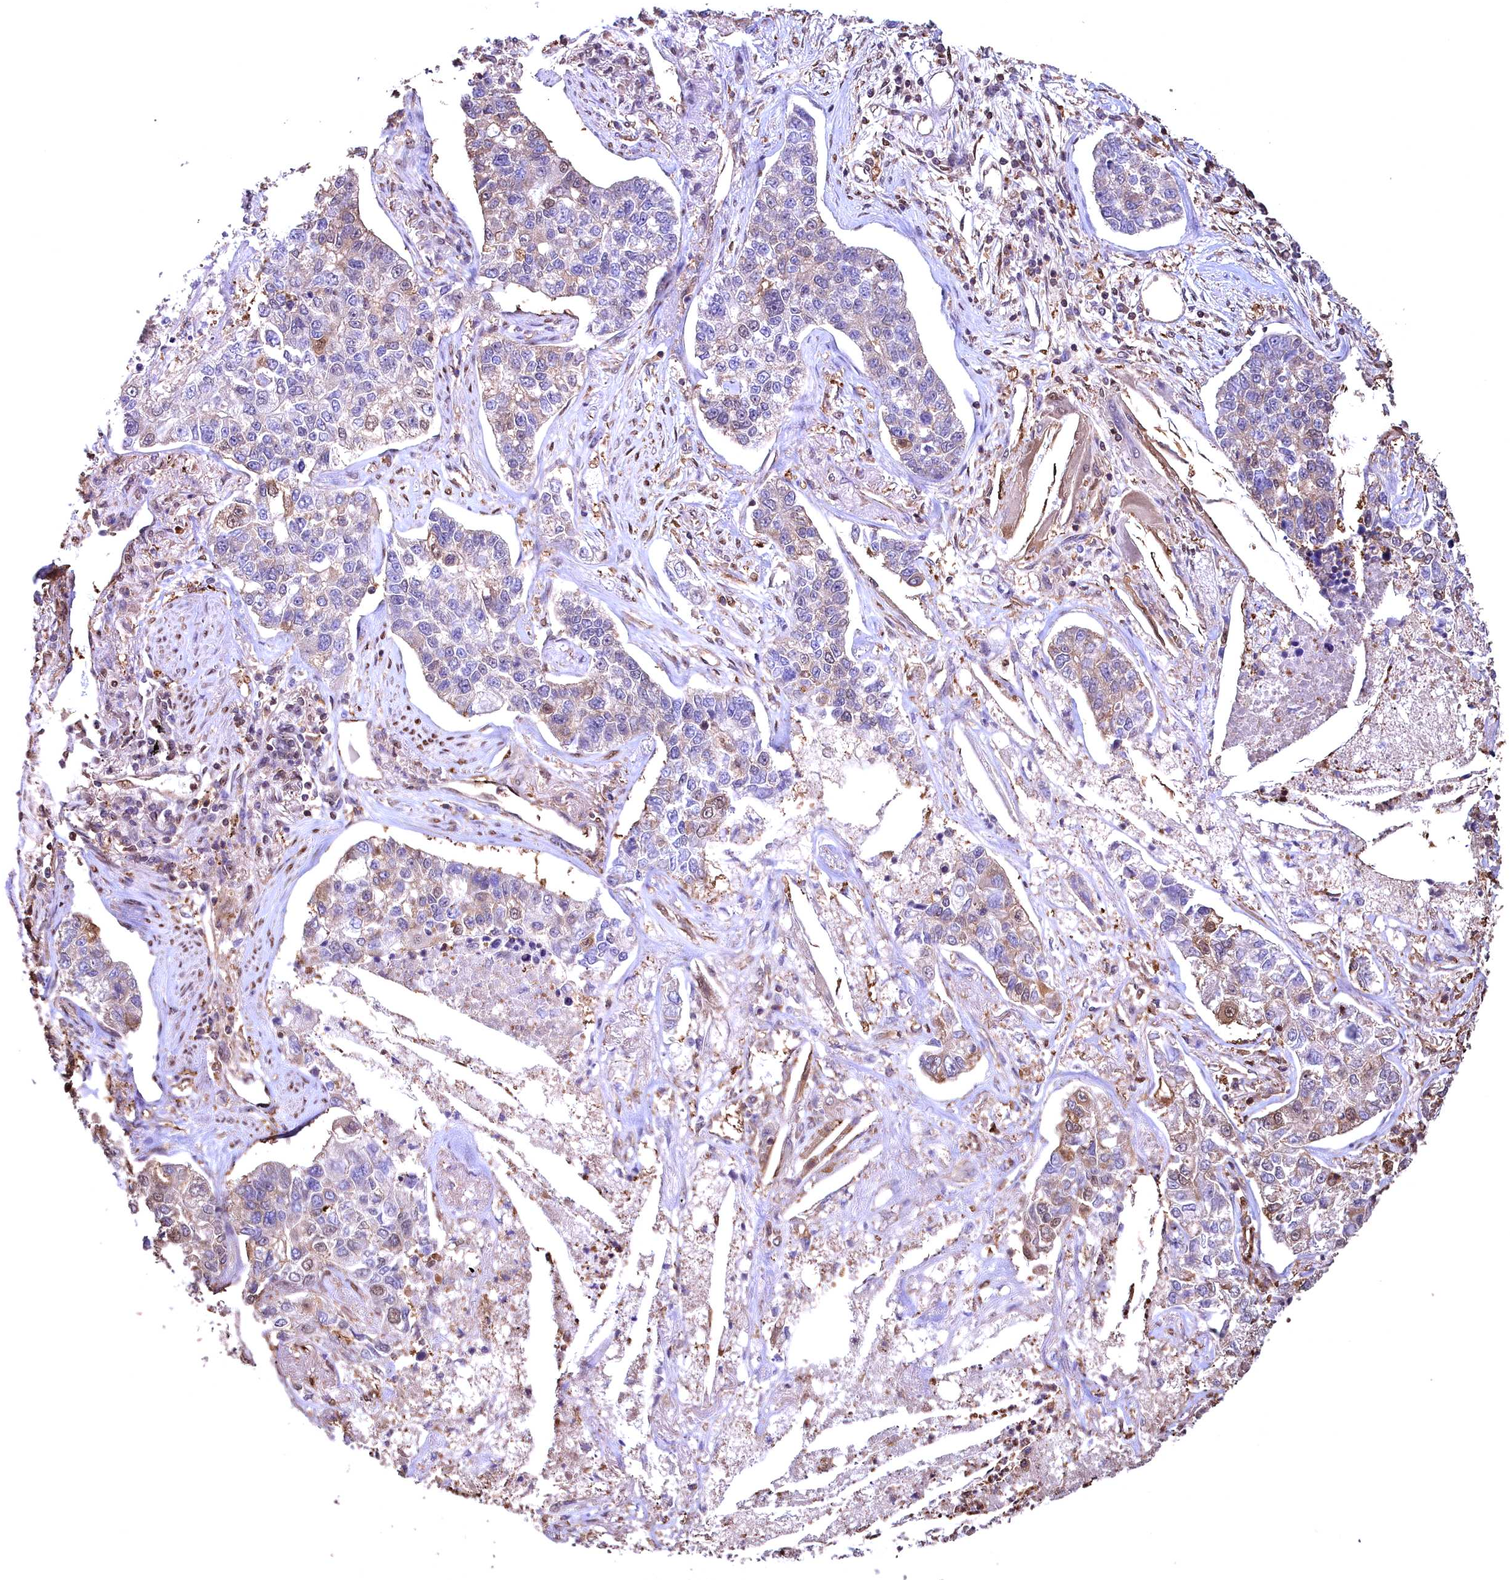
{"staining": {"intensity": "moderate", "quantity": "<25%", "location": "cytoplasmic/membranous,nuclear"}, "tissue": "lung cancer", "cell_type": "Tumor cells", "image_type": "cancer", "snomed": [{"axis": "morphology", "description": "Adenocarcinoma, NOS"}, {"axis": "topography", "description": "Lung"}], "caption": "Immunohistochemical staining of lung adenocarcinoma shows low levels of moderate cytoplasmic/membranous and nuclear protein expression in about <25% of tumor cells.", "gene": "GAPDH", "patient": {"sex": "male", "age": 49}}